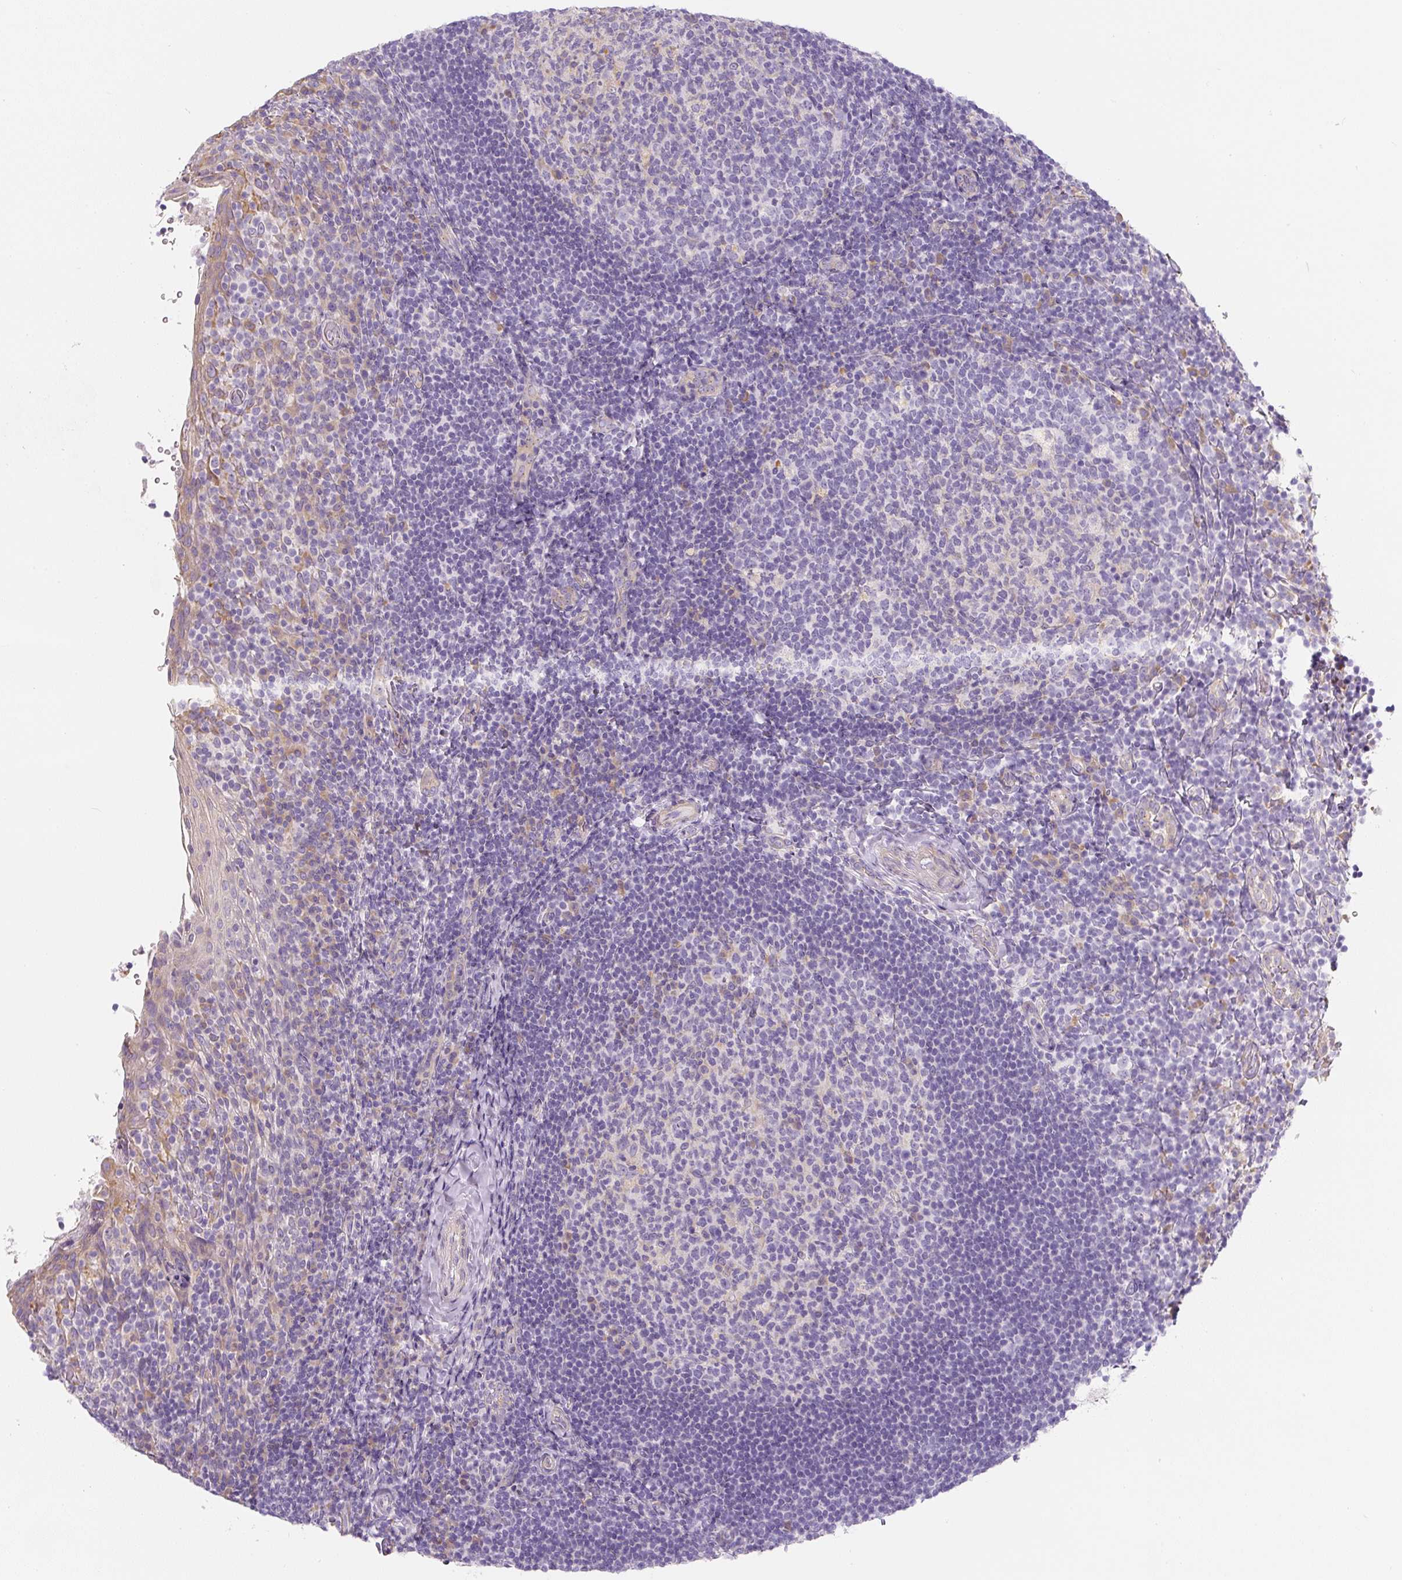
{"staining": {"intensity": "moderate", "quantity": "<25%", "location": "cytoplasmic/membranous"}, "tissue": "tonsil", "cell_type": "Germinal center cells", "image_type": "normal", "snomed": [{"axis": "morphology", "description": "Normal tissue, NOS"}, {"axis": "topography", "description": "Tonsil"}], "caption": "This image displays IHC staining of unremarkable tonsil, with low moderate cytoplasmic/membranous expression in approximately <25% of germinal center cells.", "gene": "PWWP3B", "patient": {"sex": "female", "age": 10}}